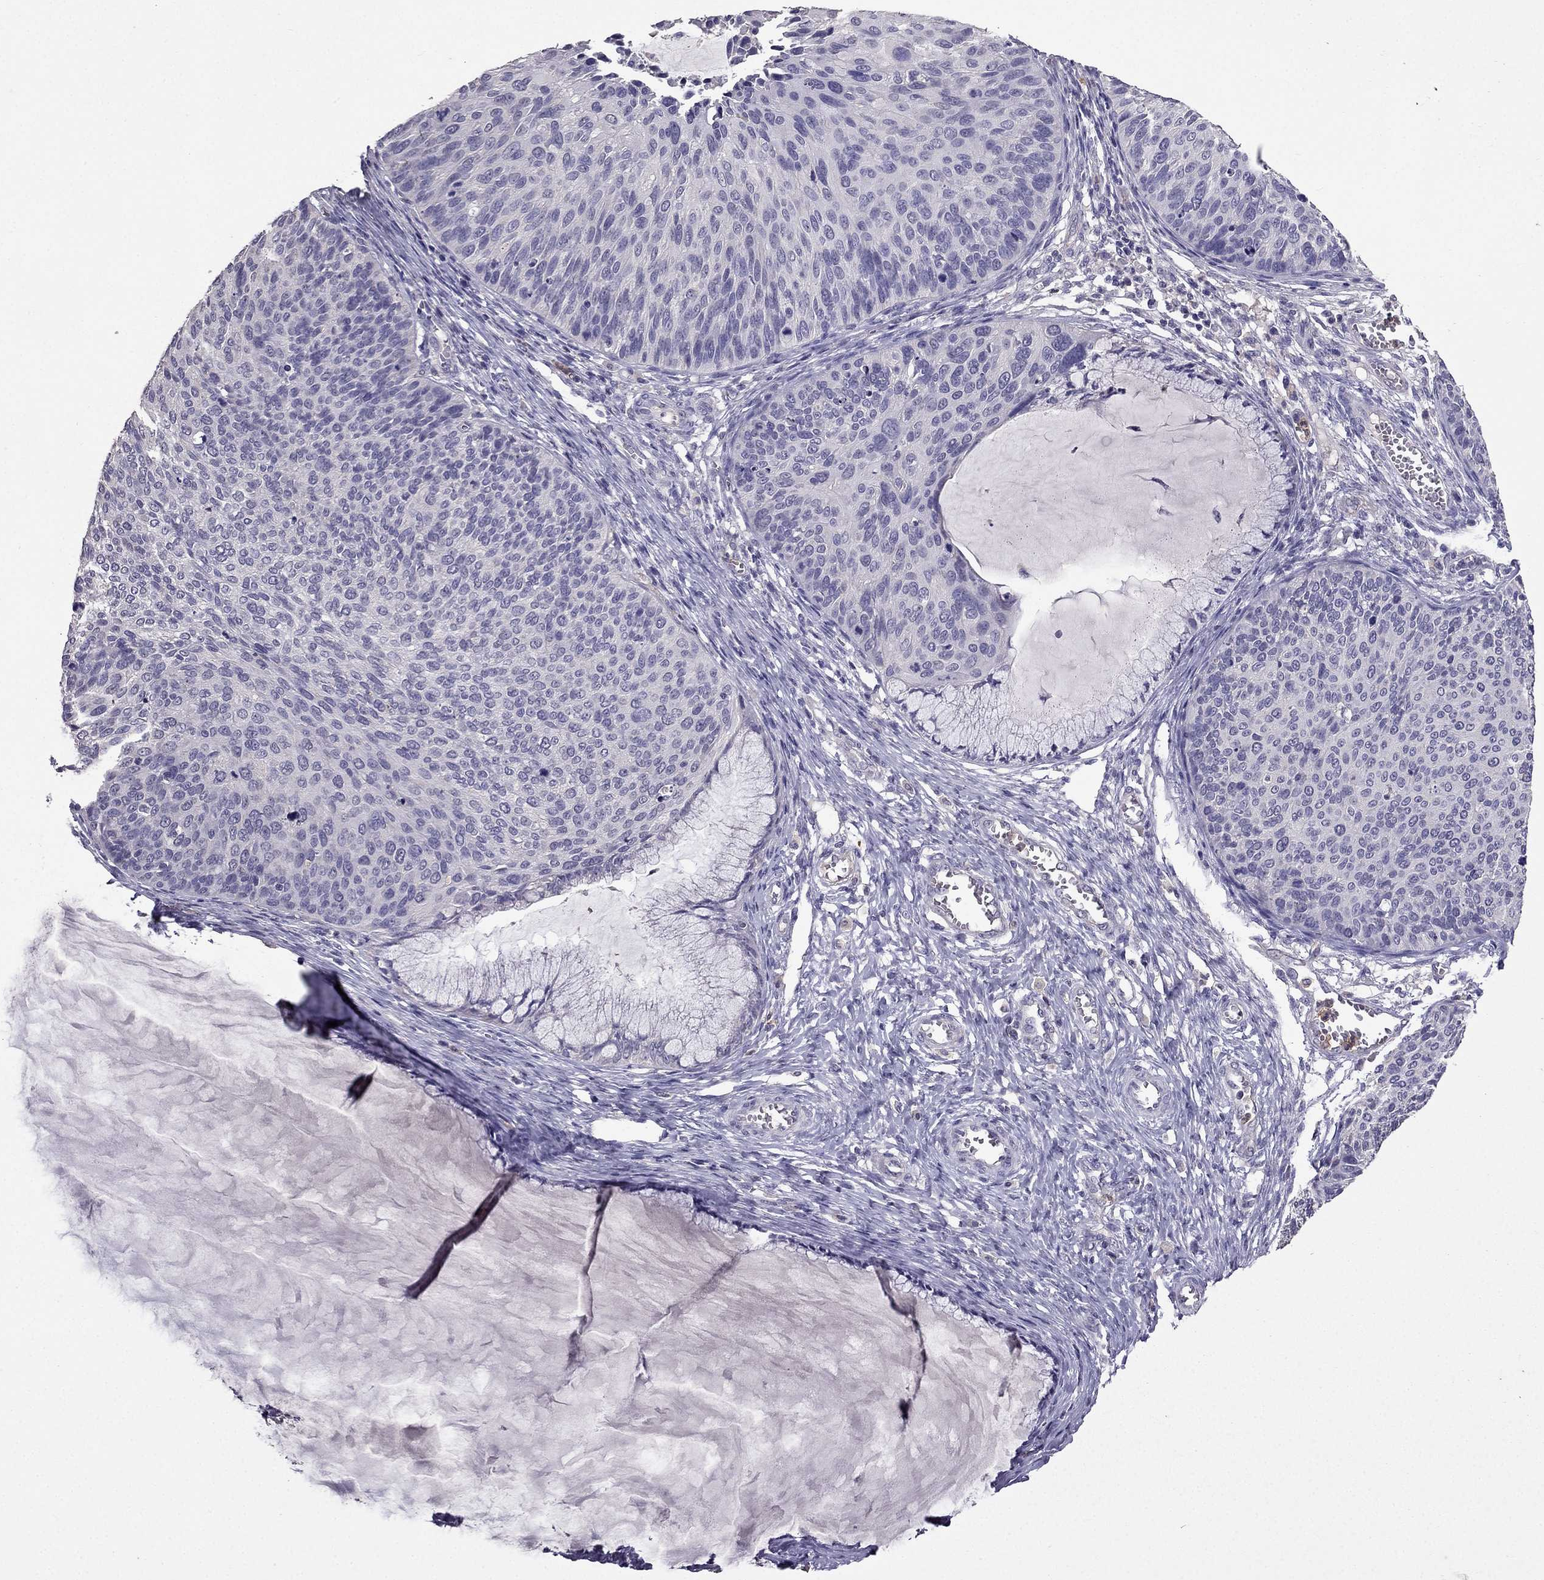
{"staining": {"intensity": "negative", "quantity": "none", "location": "none"}, "tissue": "cervical cancer", "cell_type": "Tumor cells", "image_type": "cancer", "snomed": [{"axis": "morphology", "description": "Squamous cell carcinoma, NOS"}, {"axis": "topography", "description": "Cervix"}], "caption": "Immunohistochemical staining of human cervical cancer (squamous cell carcinoma) shows no significant positivity in tumor cells.", "gene": "RFLNB", "patient": {"sex": "female", "age": 36}}